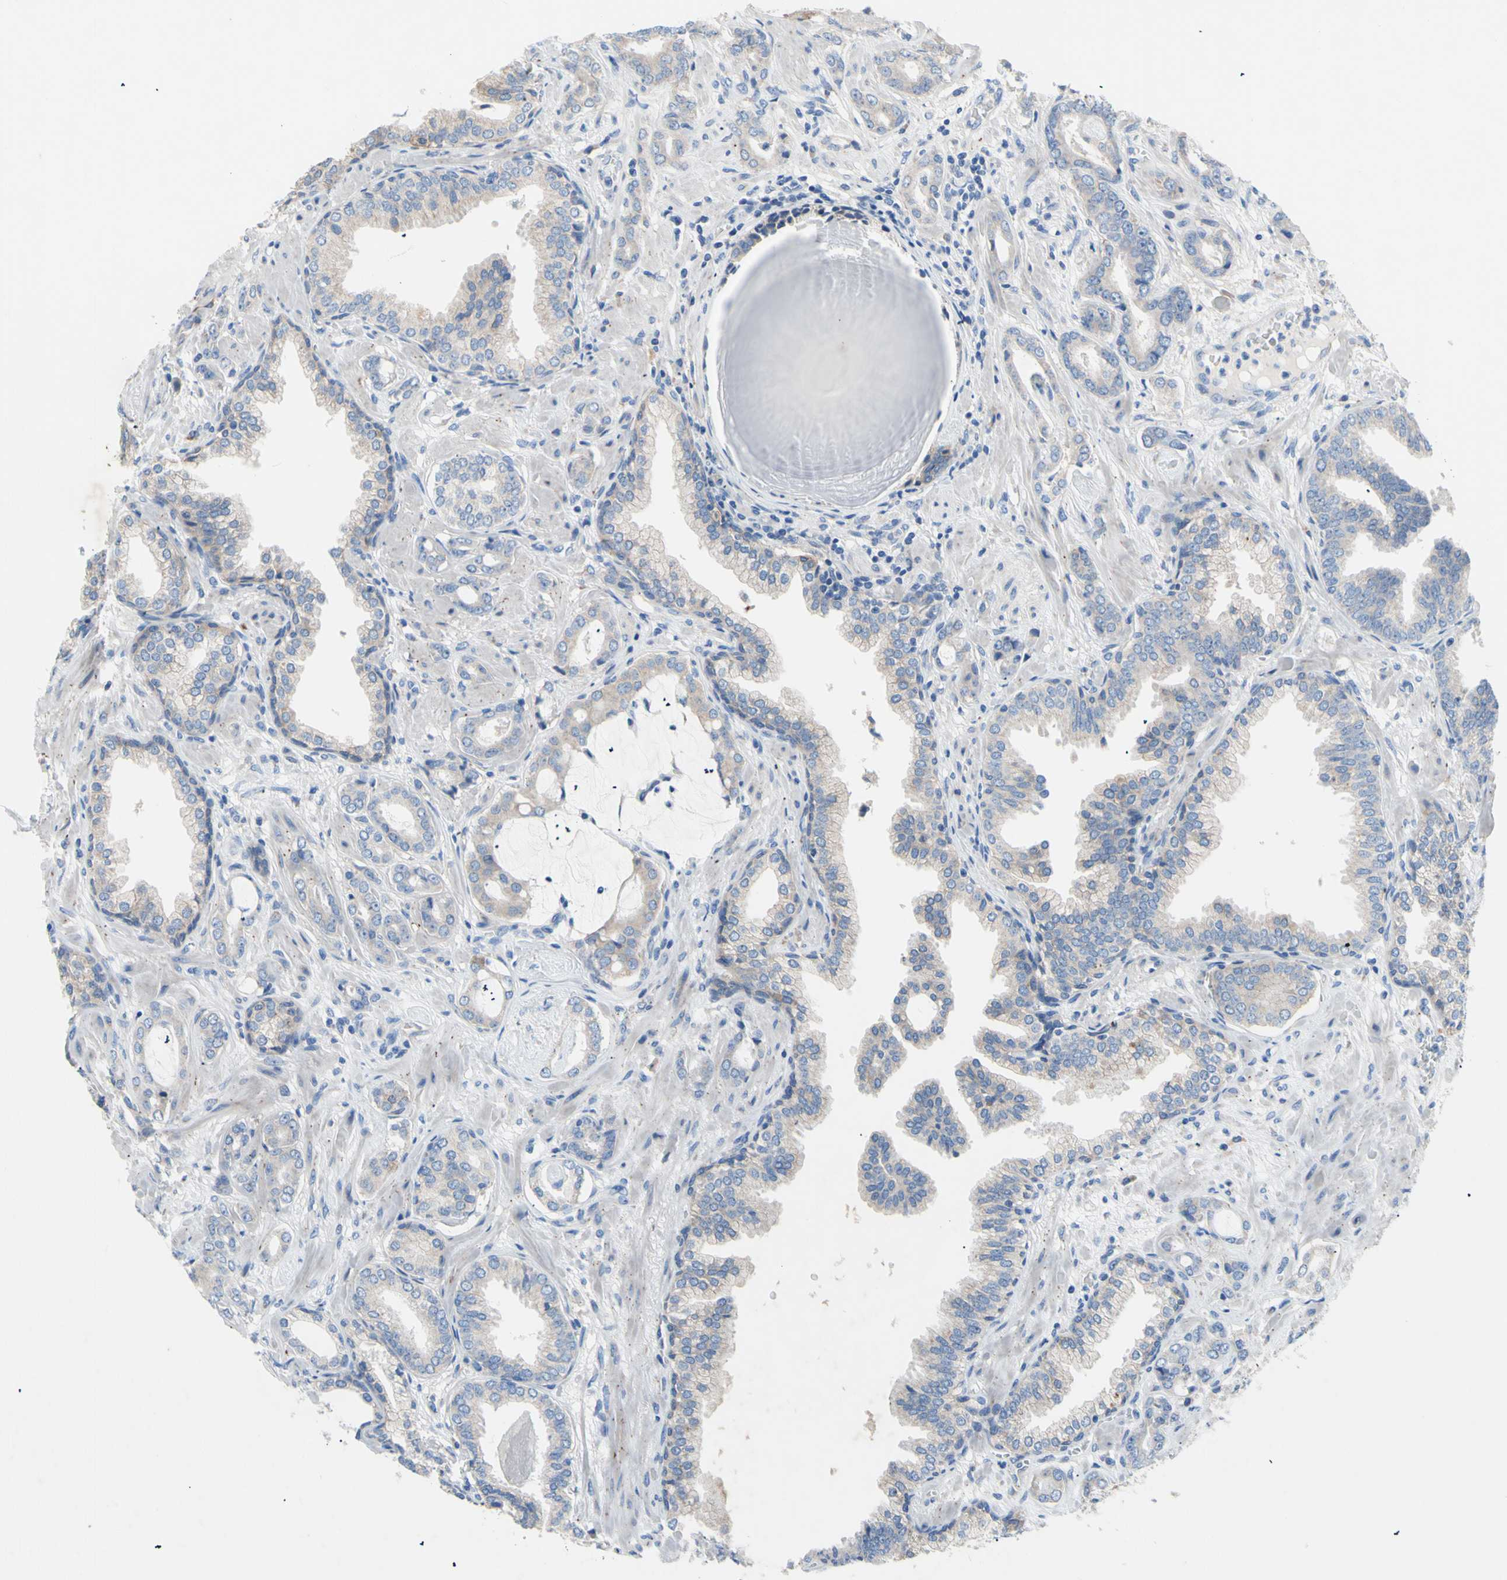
{"staining": {"intensity": "negative", "quantity": "none", "location": "none"}, "tissue": "prostate cancer", "cell_type": "Tumor cells", "image_type": "cancer", "snomed": [{"axis": "morphology", "description": "Adenocarcinoma, Low grade"}, {"axis": "topography", "description": "Prostate"}], "caption": "A high-resolution photomicrograph shows immunohistochemistry (IHC) staining of prostate cancer (adenocarcinoma (low-grade)), which exhibits no significant expression in tumor cells.", "gene": "TMIGD2", "patient": {"sex": "male", "age": 53}}